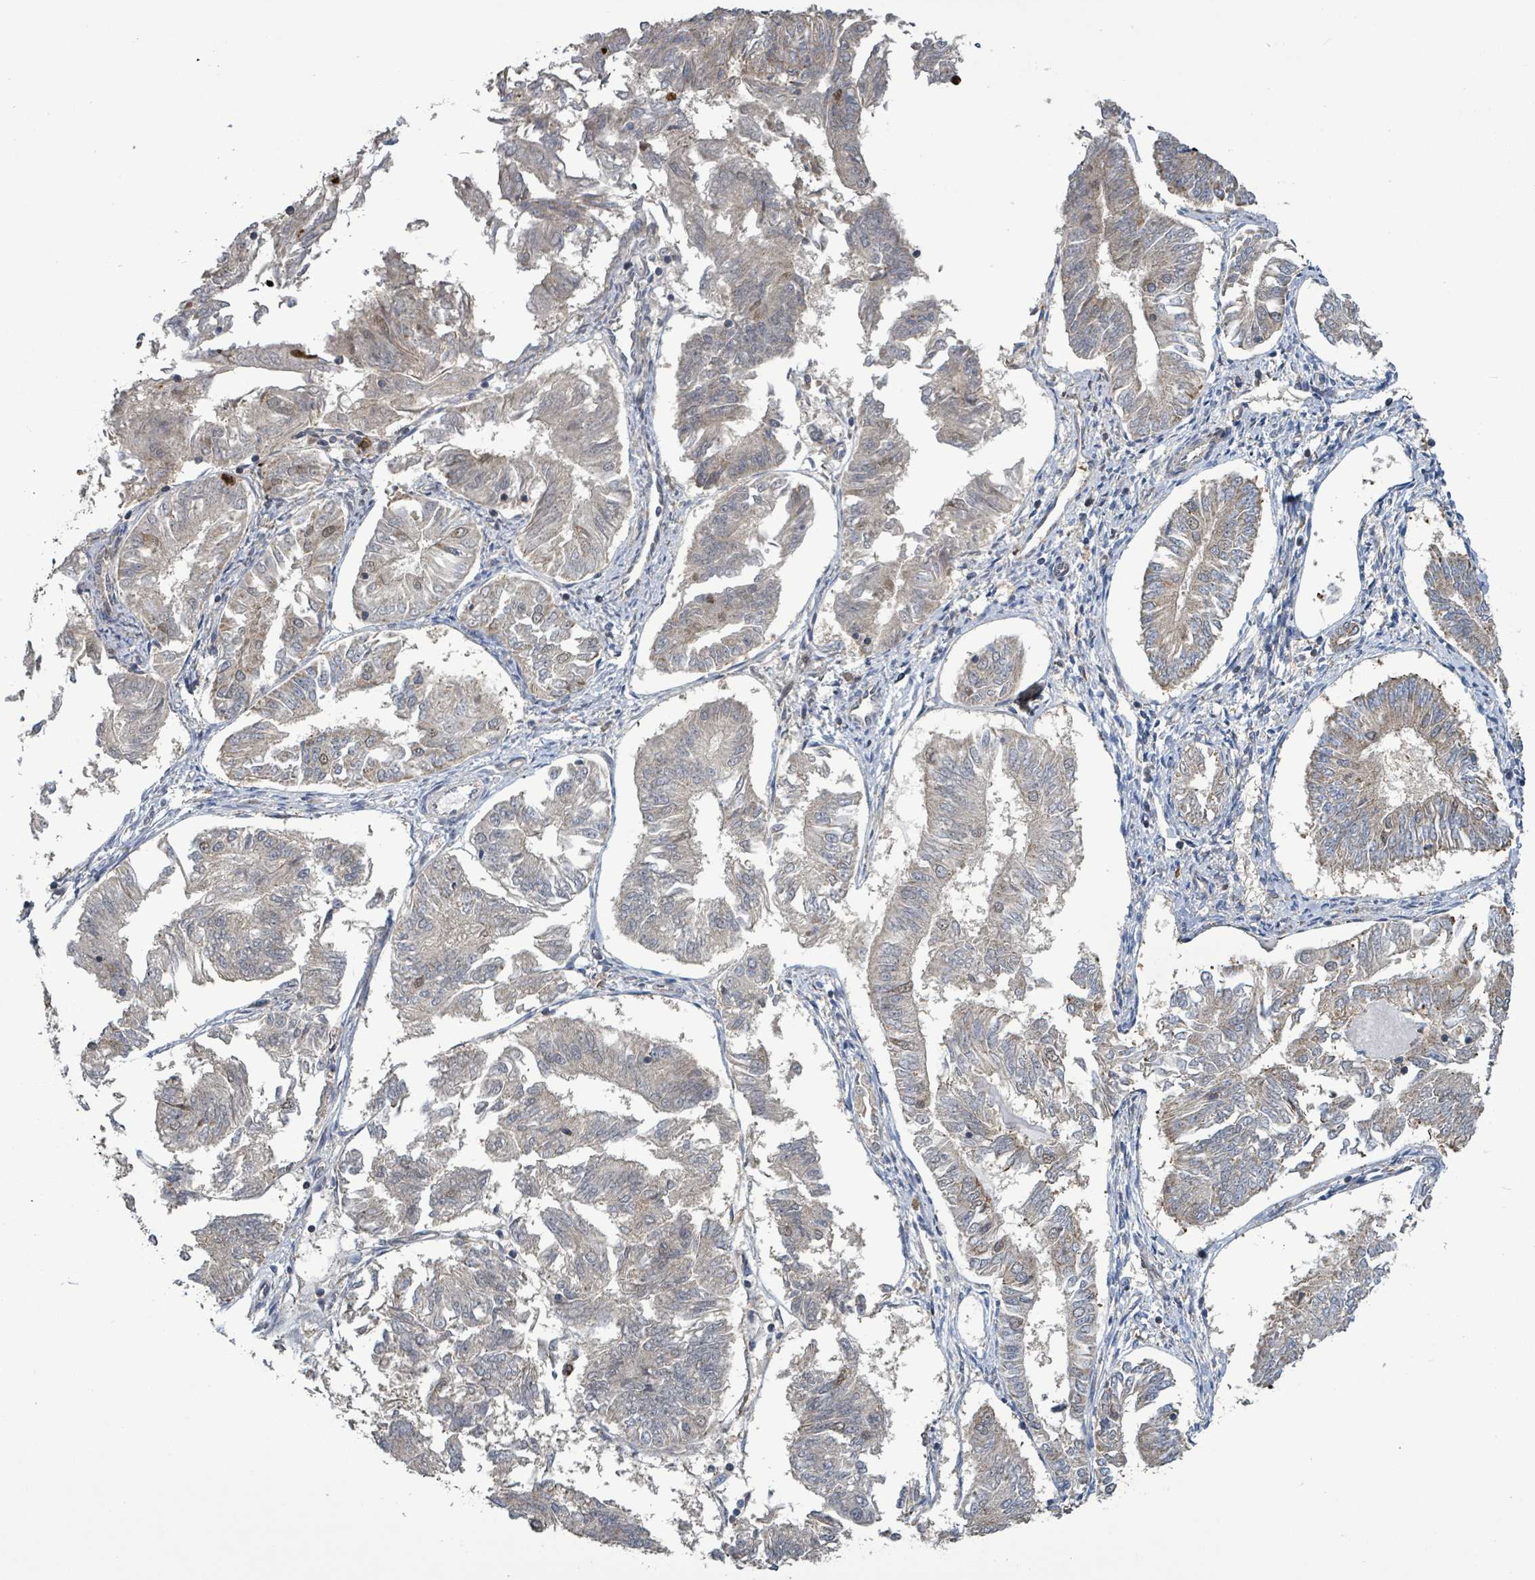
{"staining": {"intensity": "negative", "quantity": "none", "location": "none"}, "tissue": "endometrial cancer", "cell_type": "Tumor cells", "image_type": "cancer", "snomed": [{"axis": "morphology", "description": "Adenocarcinoma, NOS"}, {"axis": "topography", "description": "Endometrium"}], "caption": "A histopathology image of human adenocarcinoma (endometrial) is negative for staining in tumor cells.", "gene": "COQ6", "patient": {"sex": "female", "age": 58}}